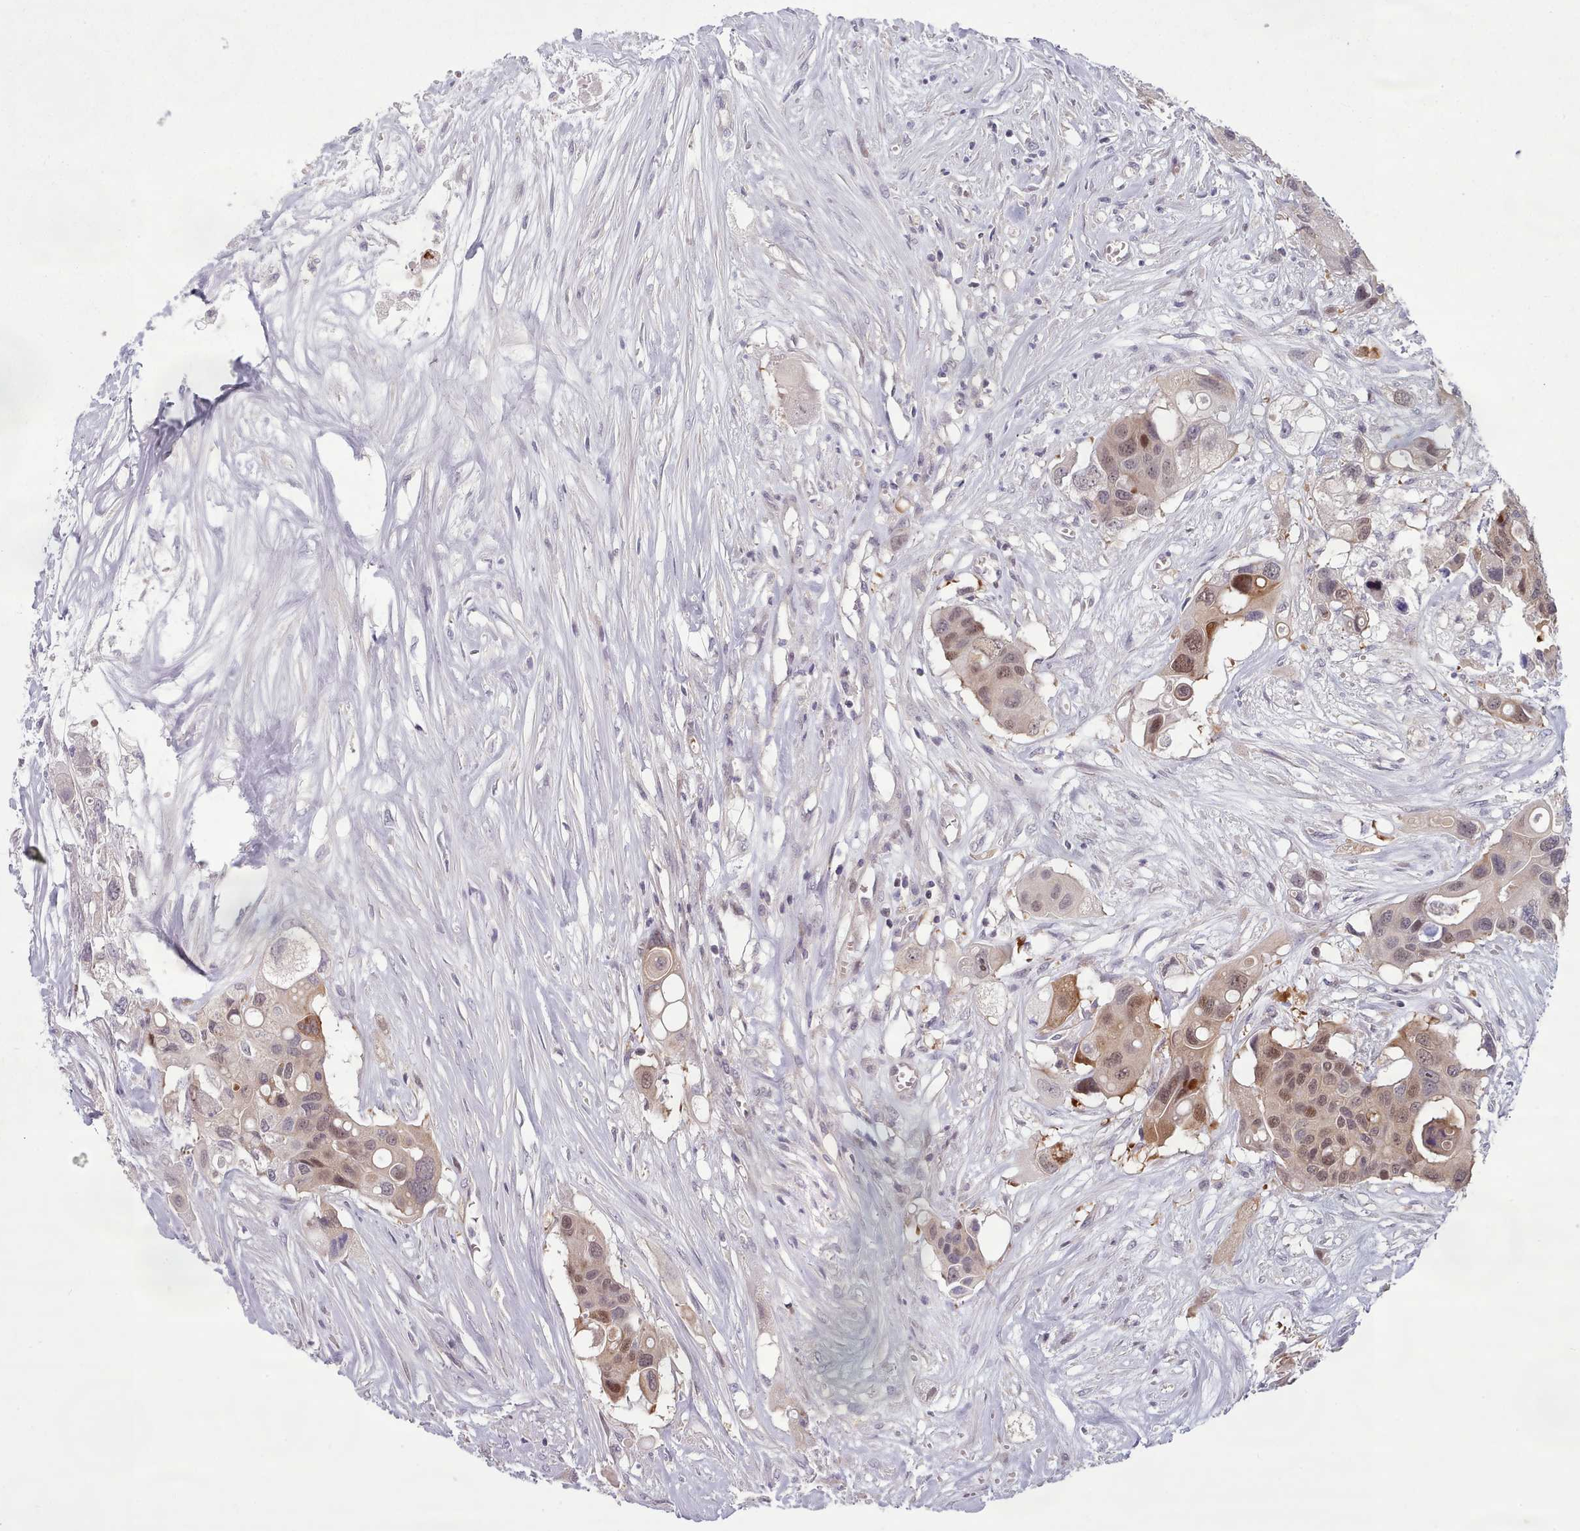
{"staining": {"intensity": "weak", "quantity": "25%-75%", "location": "nuclear"}, "tissue": "colorectal cancer", "cell_type": "Tumor cells", "image_type": "cancer", "snomed": [{"axis": "morphology", "description": "Adenocarcinoma, NOS"}, {"axis": "topography", "description": "Colon"}], "caption": "Weak nuclear expression is present in approximately 25%-75% of tumor cells in colorectal cancer (adenocarcinoma).", "gene": "CLNS1A", "patient": {"sex": "male", "age": 77}}